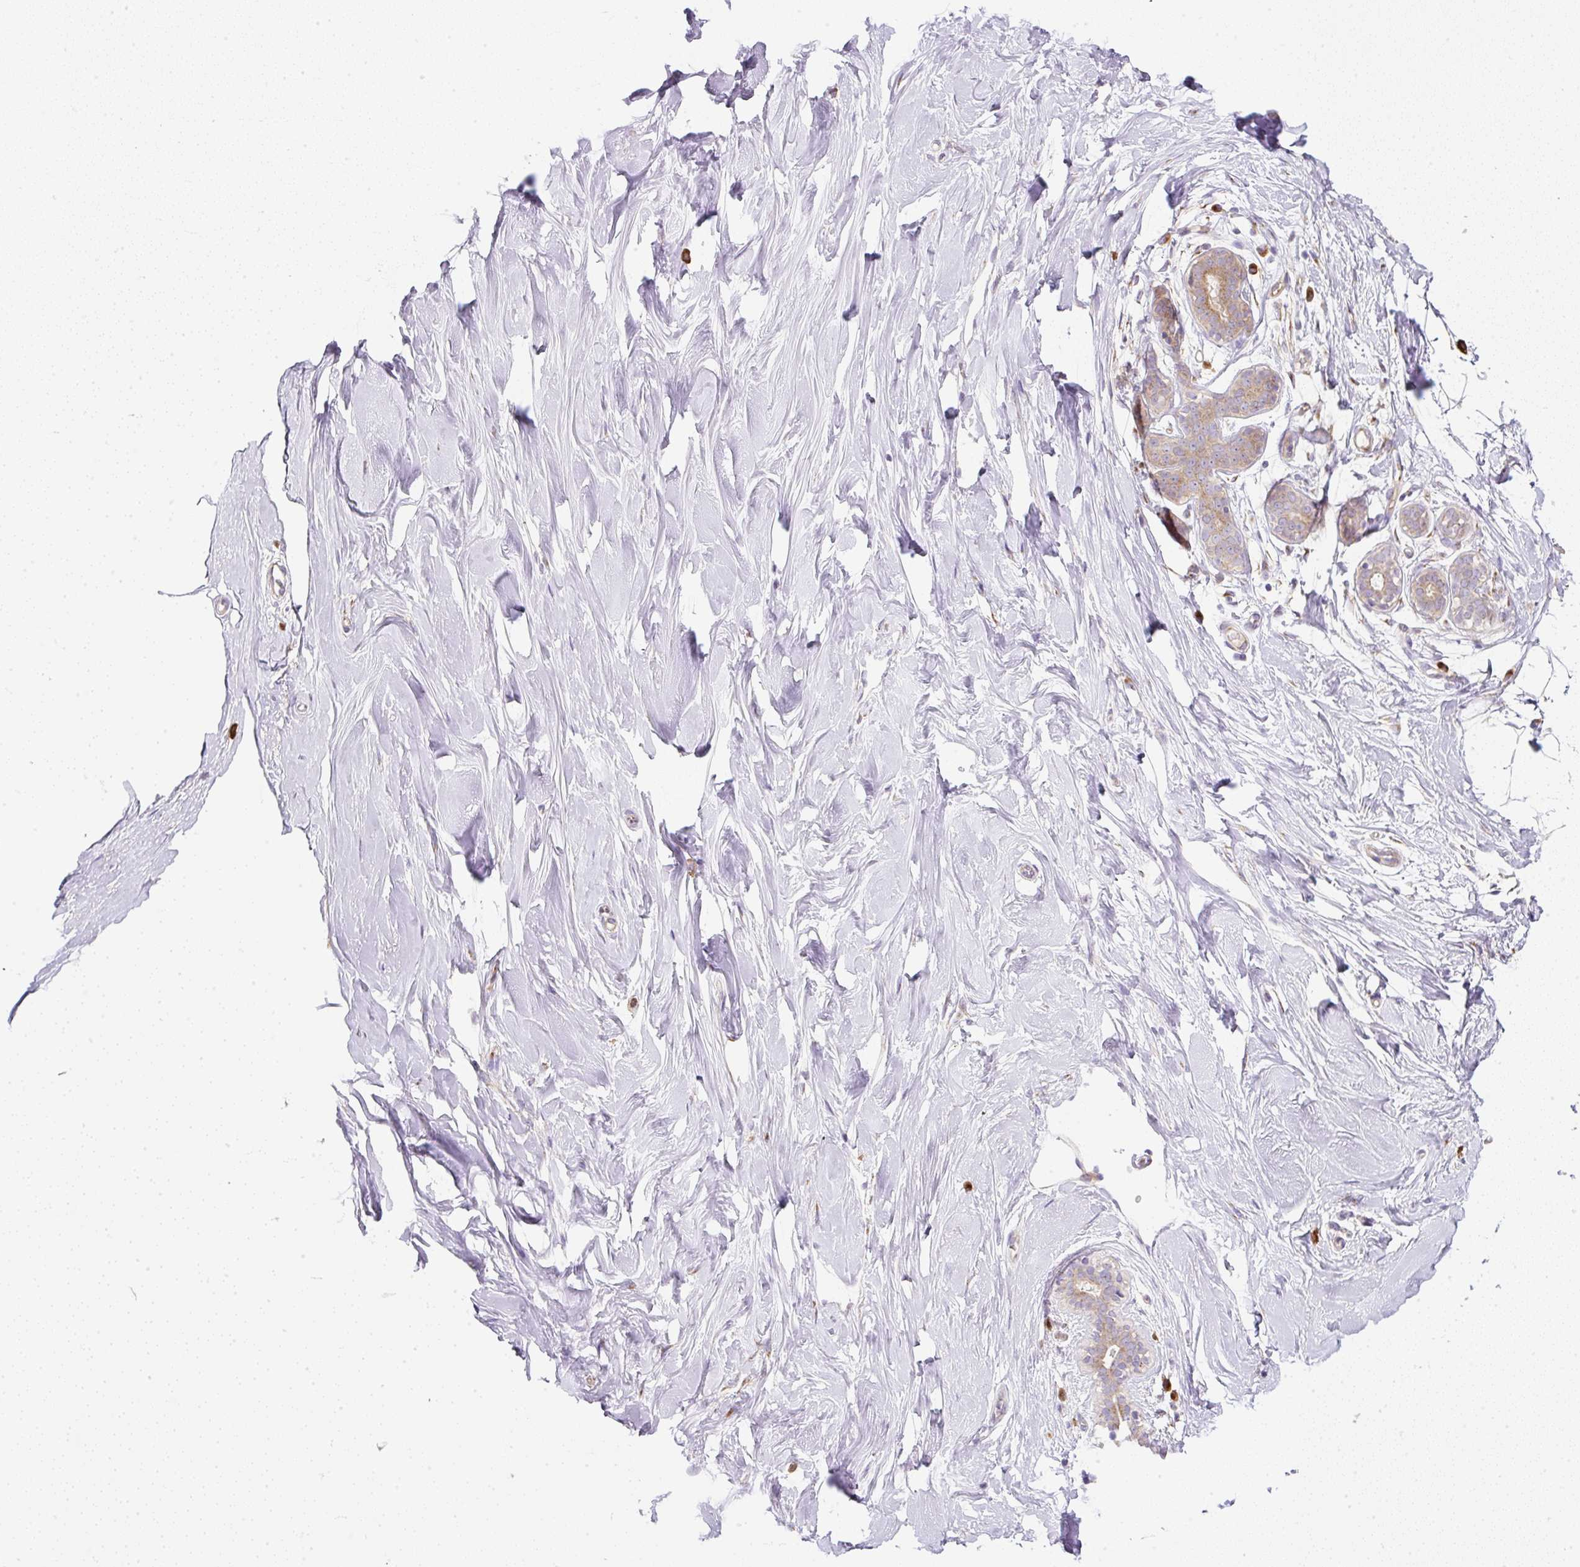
{"staining": {"intensity": "negative", "quantity": "none", "location": "none"}, "tissue": "breast", "cell_type": "Adipocytes", "image_type": "normal", "snomed": [{"axis": "morphology", "description": "Normal tissue, NOS"}, {"axis": "topography", "description": "Breast"}], "caption": "Adipocytes are negative for brown protein staining in normal breast. (Brightfield microscopy of DAB (3,3'-diaminobenzidine) immunohistochemistry (IHC) at high magnification).", "gene": "MLX", "patient": {"sex": "female", "age": 27}}